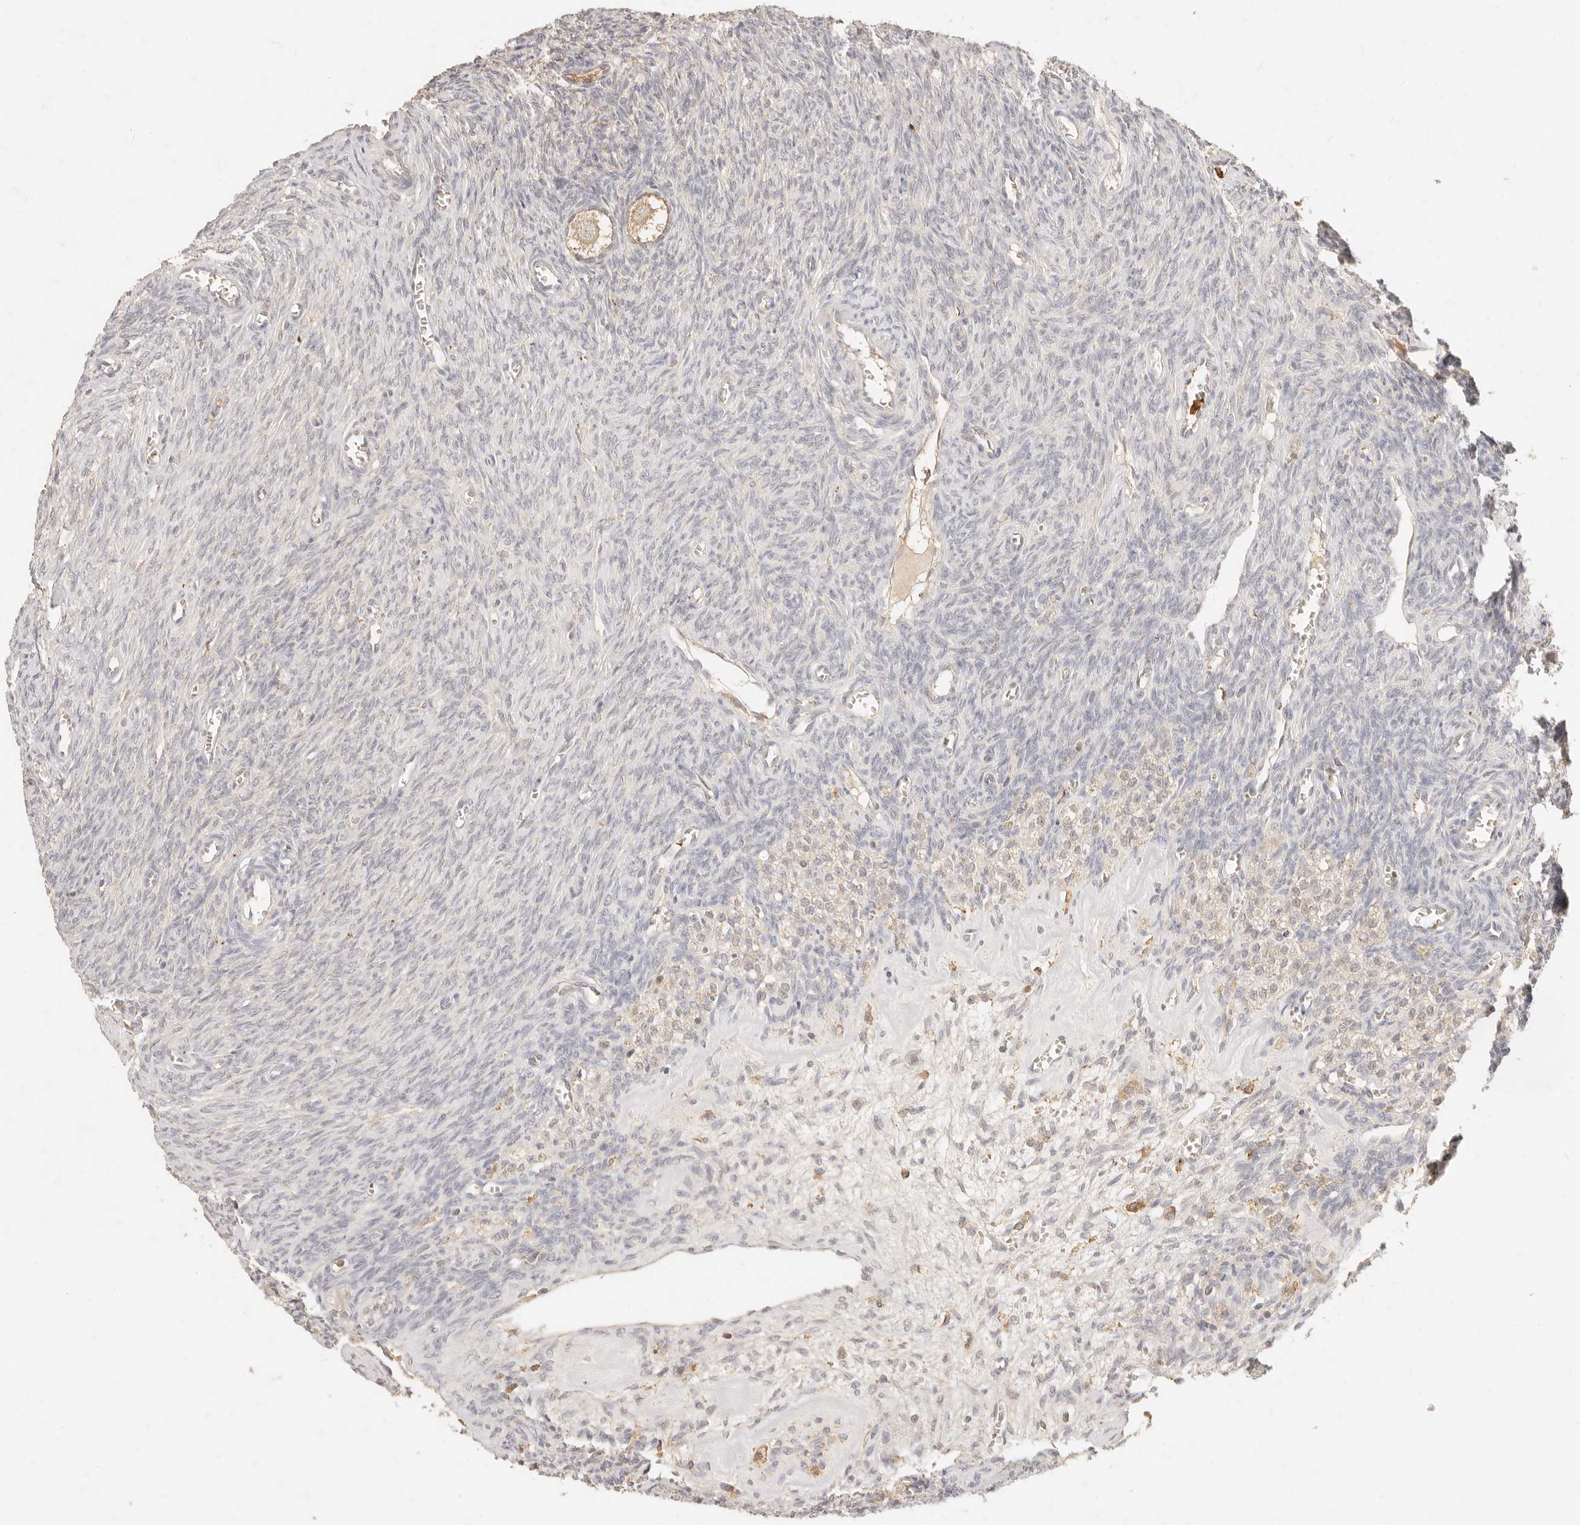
{"staining": {"intensity": "weak", "quantity": ">75%", "location": "cytoplasmic/membranous"}, "tissue": "ovary", "cell_type": "Follicle cells", "image_type": "normal", "snomed": [{"axis": "morphology", "description": "Normal tissue, NOS"}, {"axis": "topography", "description": "Ovary"}], "caption": "IHC micrograph of normal ovary stained for a protein (brown), which demonstrates low levels of weak cytoplasmic/membranous staining in approximately >75% of follicle cells.", "gene": "TMTC2", "patient": {"sex": "female", "age": 27}}